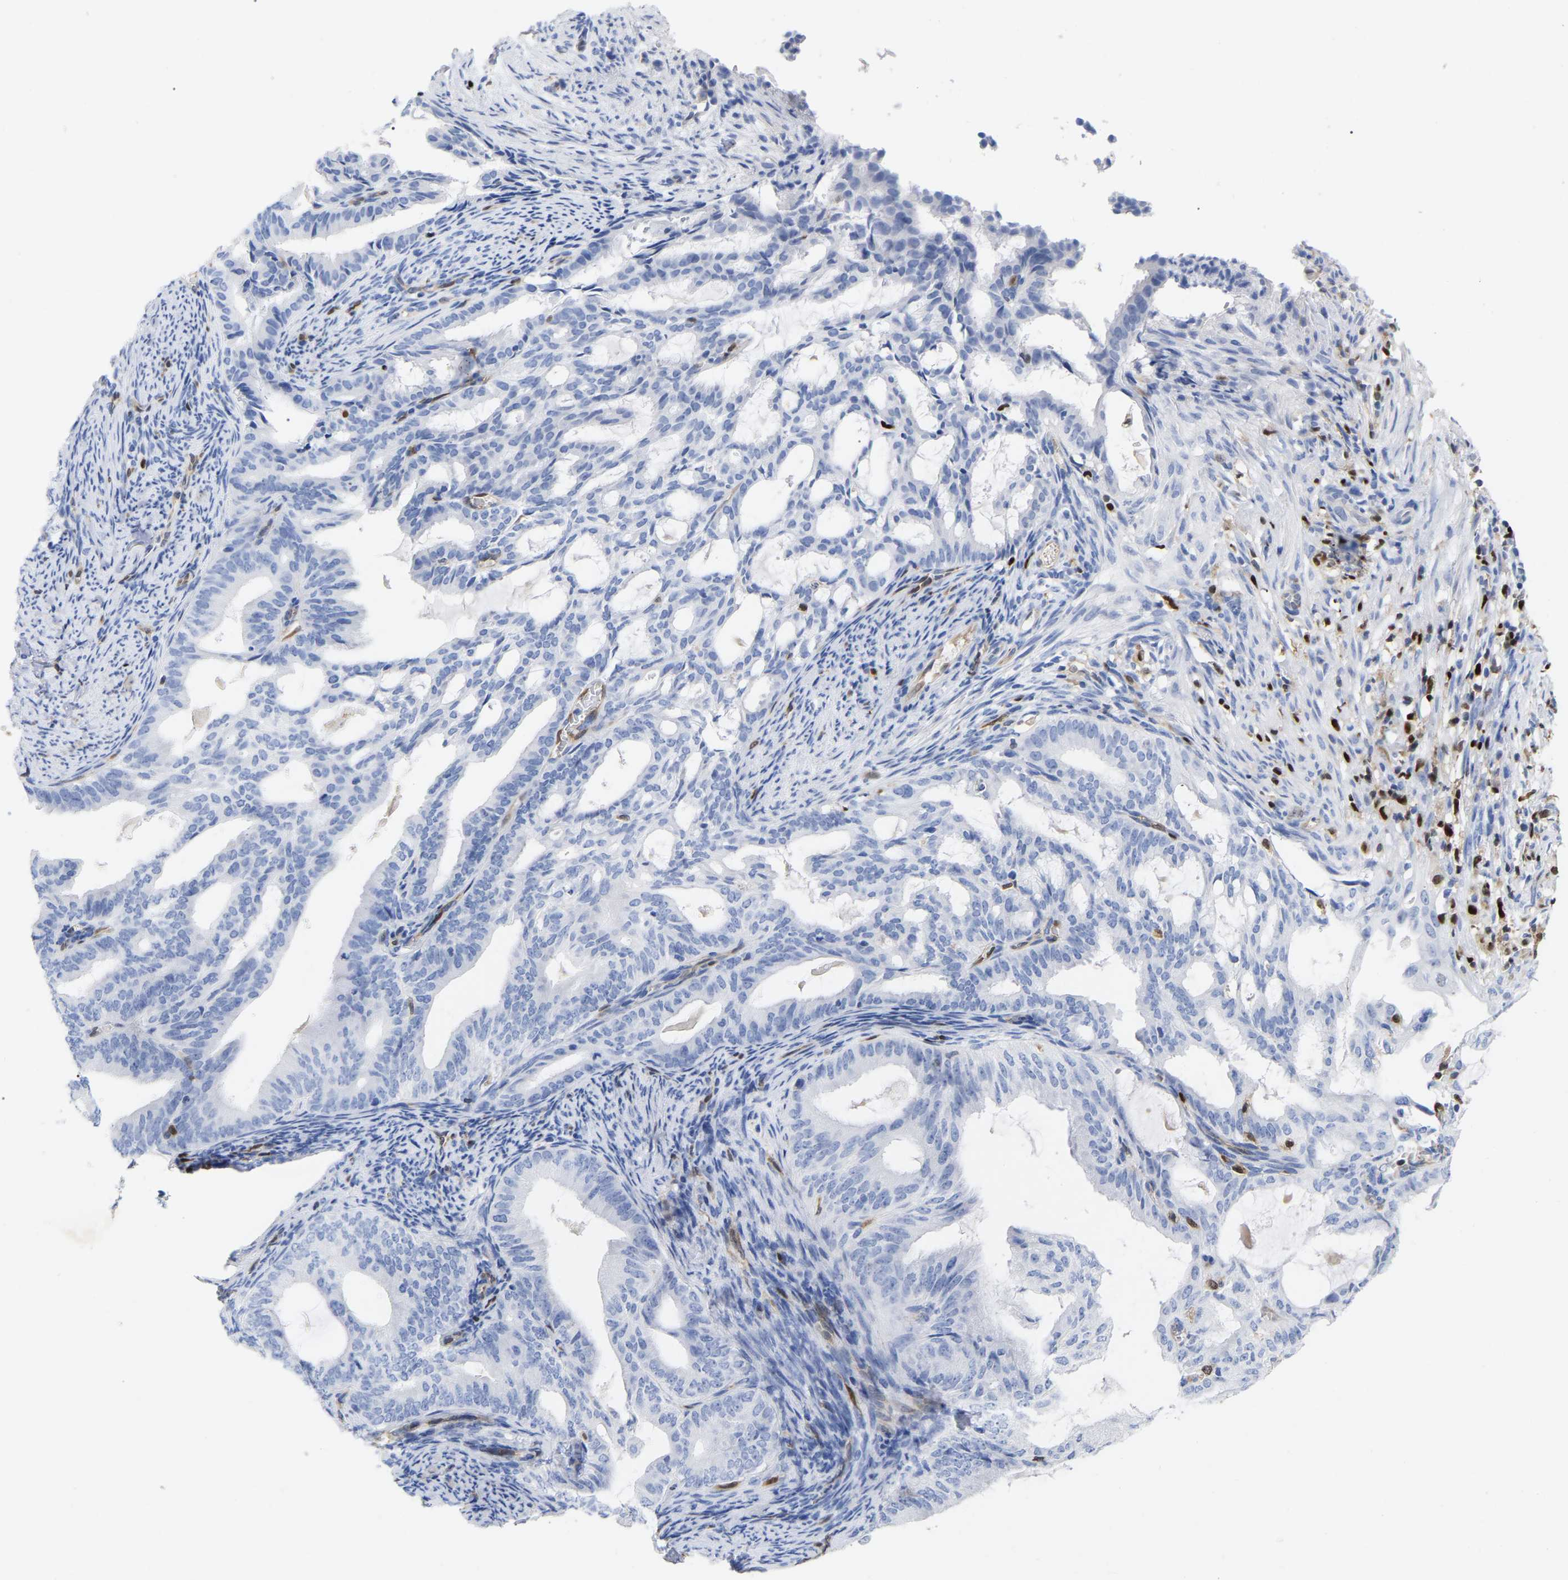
{"staining": {"intensity": "negative", "quantity": "none", "location": "none"}, "tissue": "endometrial cancer", "cell_type": "Tumor cells", "image_type": "cancer", "snomed": [{"axis": "morphology", "description": "Adenocarcinoma, NOS"}, {"axis": "topography", "description": "Endometrium"}], "caption": "DAB (3,3'-diaminobenzidine) immunohistochemical staining of human endometrial cancer (adenocarcinoma) exhibits no significant staining in tumor cells. The staining is performed using DAB brown chromogen with nuclei counter-stained in using hematoxylin.", "gene": "GIMAP4", "patient": {"sex": "female", "age": 58}}